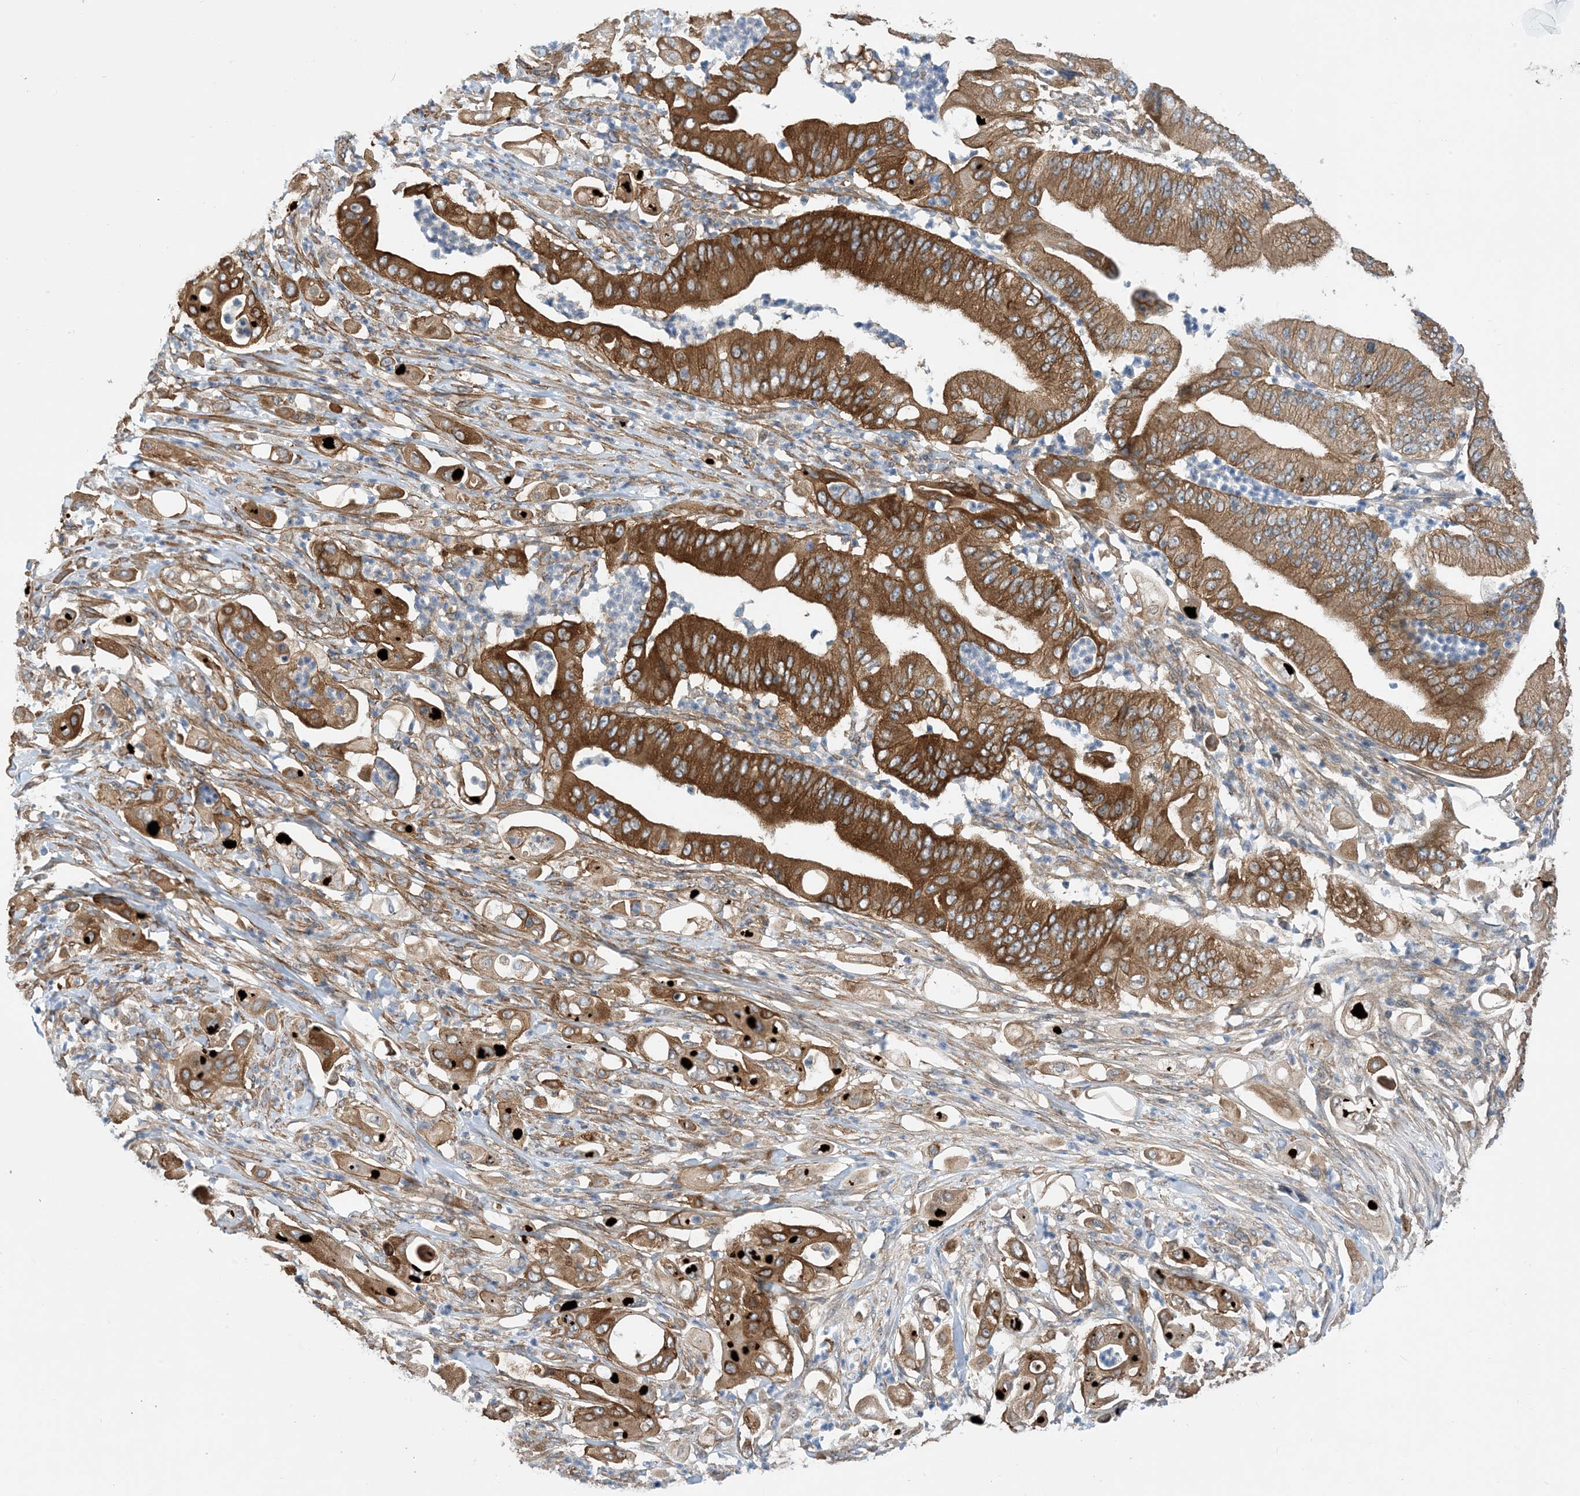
{"staining": {"intensity": "strong", "quantity": ">75%", "location": "cytoplasmic/membranous"}, "tissue": "pancreatic cancer", "cell_type": "Tumor cells", "image_type": "cancer", "snomed": [{"axis": "morphology", "description": "Adenocarcinoma, NOS"}, {"axis": "topography", "description": "Pancreas"}], "caption": "Brown immunohistochemical staining in human pancreatic adenocarcinoma displays strong cytoplasmic/membranous expression in approximately >75% of tumor cells.", "gene": "EHBP1", "patient": {"sex": "female", "age": 77}}